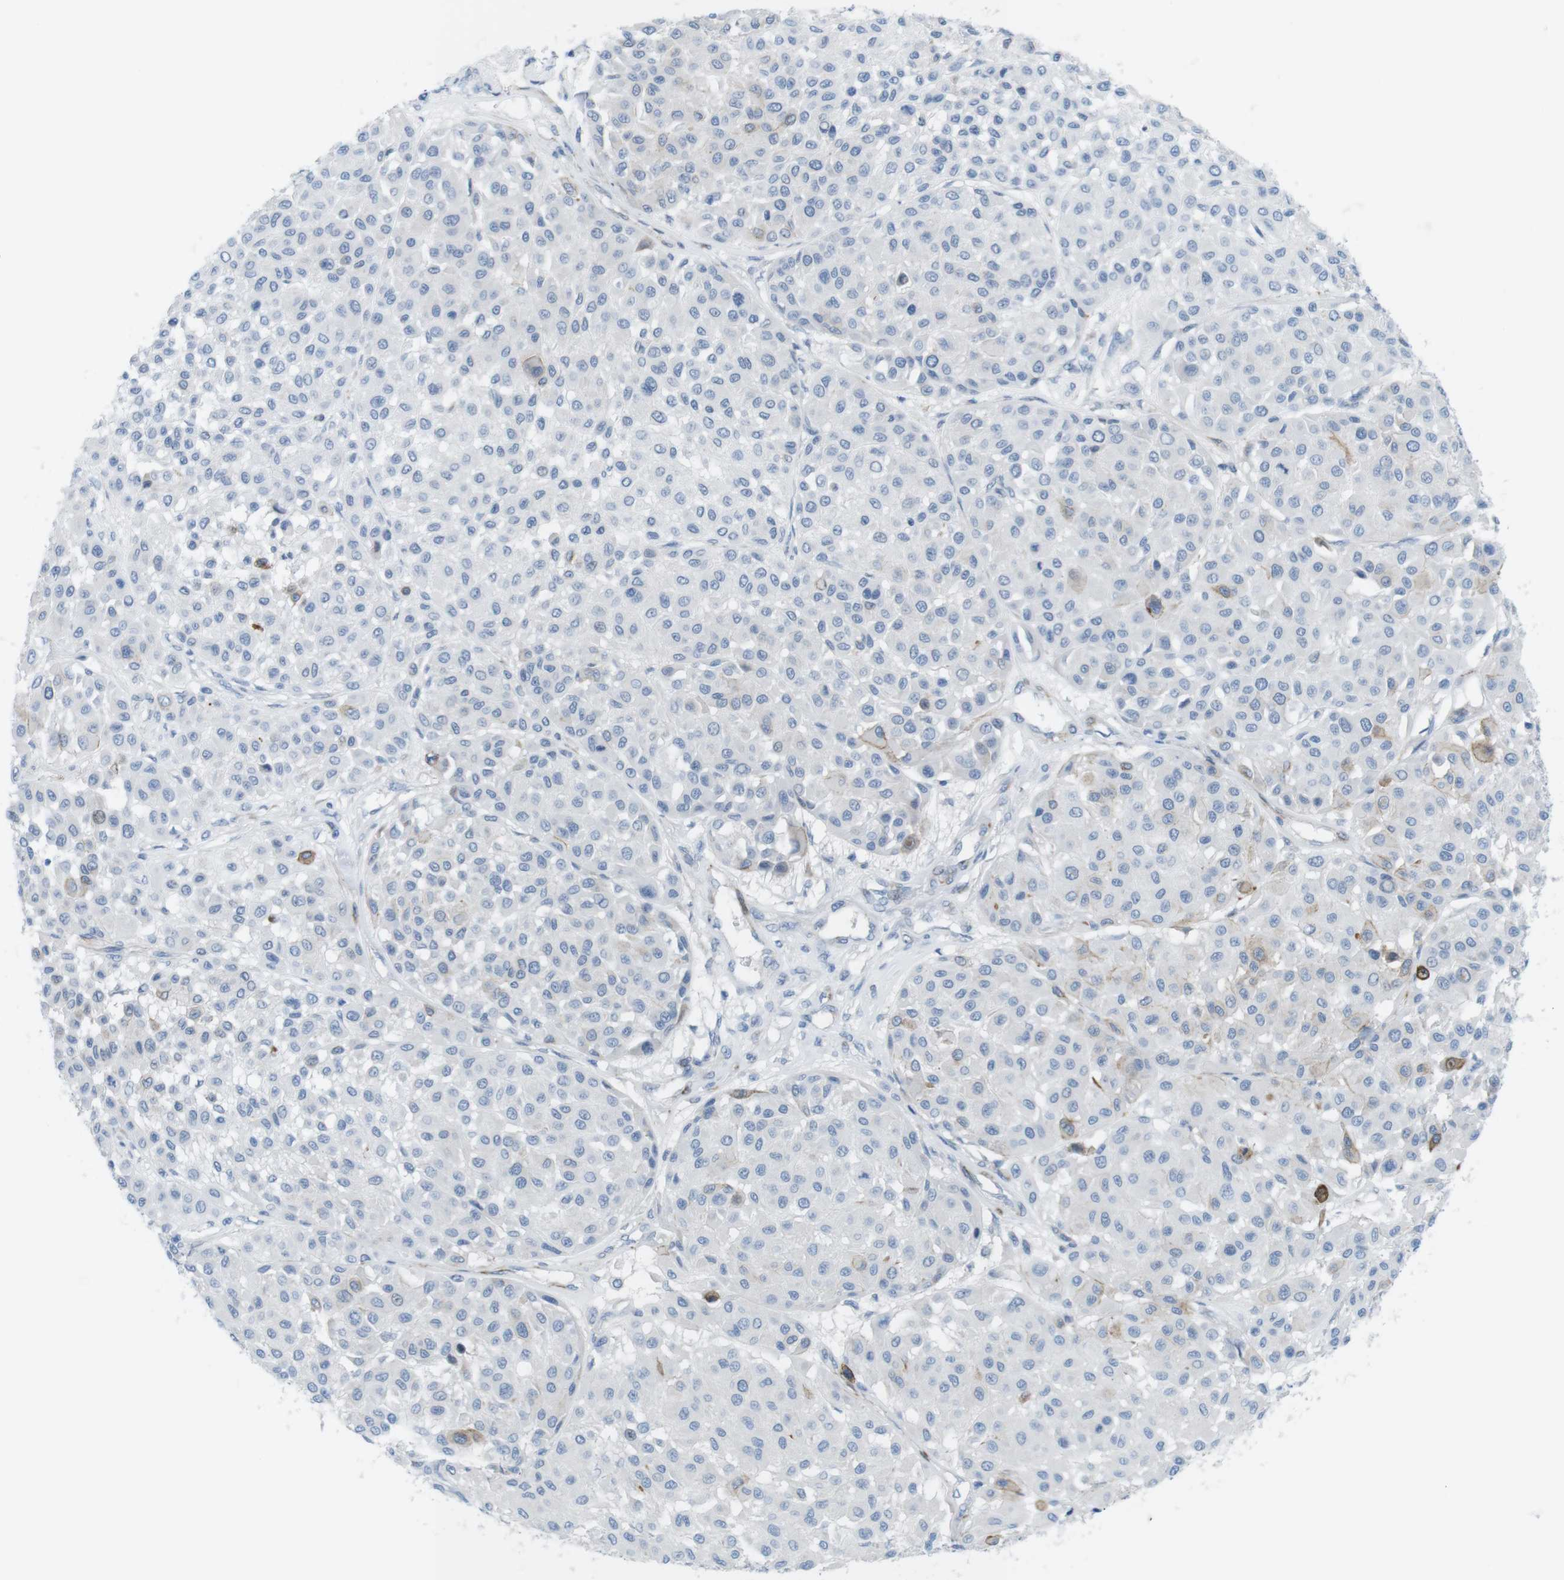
{"staining": {"intensity": "weak", "quantity": "<25%", "location": "cytoplasmic/membranous"}, "tissue": "melanoma", "cell_type": "Tumor cells", "image_type": "cancer", "snomed": [{"axis": "morphology", "description": "Malignant melanoma, Metastatic site"}, {"axis": "topography", "description": "Soft tissue"}], "caption": "Malignant melanoma (metastatic site) stained for a protein using immunohistochemistry displays no staining tumor cells.", "gene": "MYH9", "patient": {"sex": "male", "age": 41}}